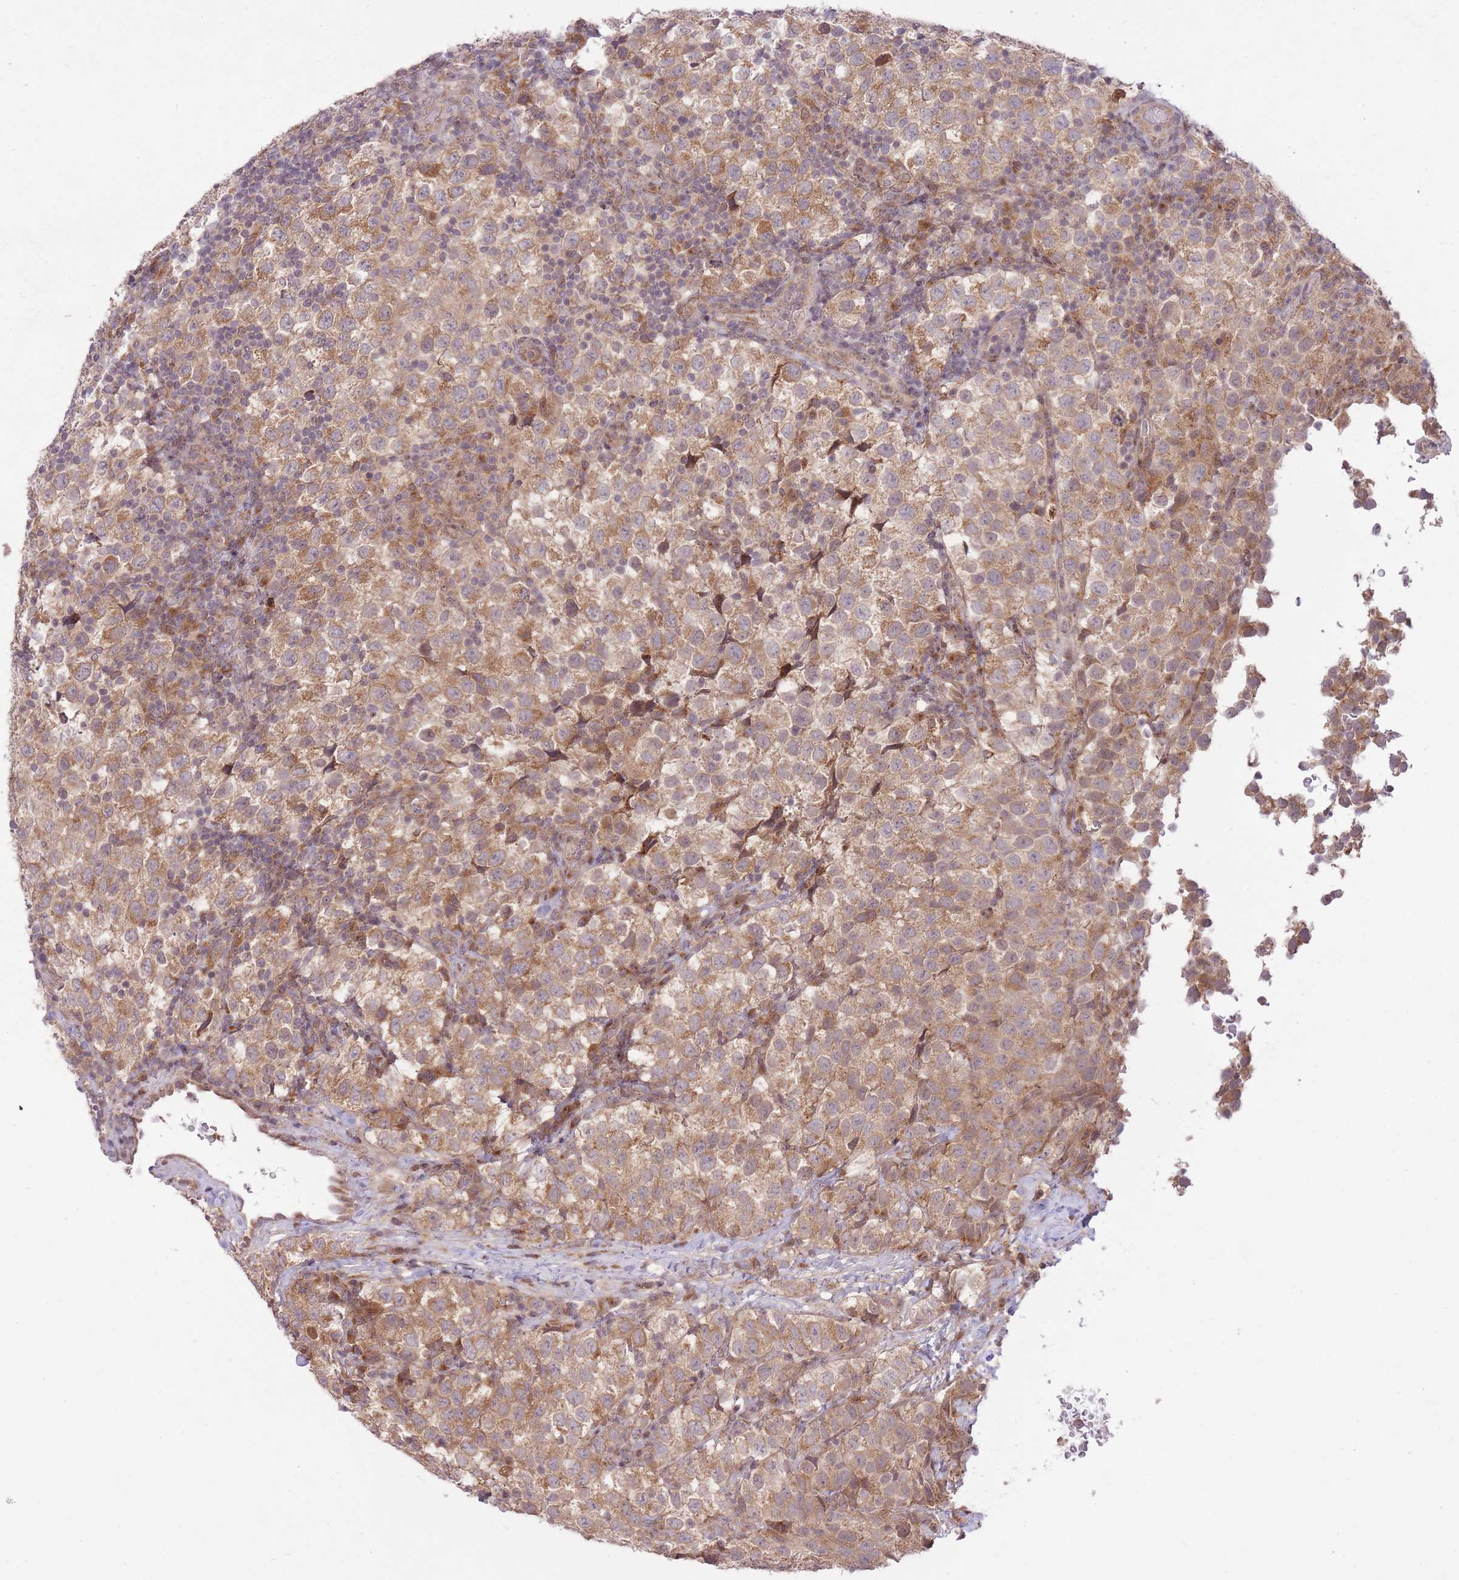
{"staining": {"intensity": "moderate", "quantity": ">75%", "location": "cytoplasmic/membranous"}, "tissue": "testis cancer", "cell_type": "Tumor cells", "image_type": "cancer", "snomed": [{"axis": "morphology", "description": "Seminoma, NOS"}, {"axis": "topography", "description": "Testis"}], "caption": "Immunohistochemical staining of human testis cancer (seminoma) displays medium levels of moderate cytoplasmic/membranous protein positivity in approximately >75% of tumor cells.", "gene": "ZNF391", "patient": {"sex": "male", "age": 34}}